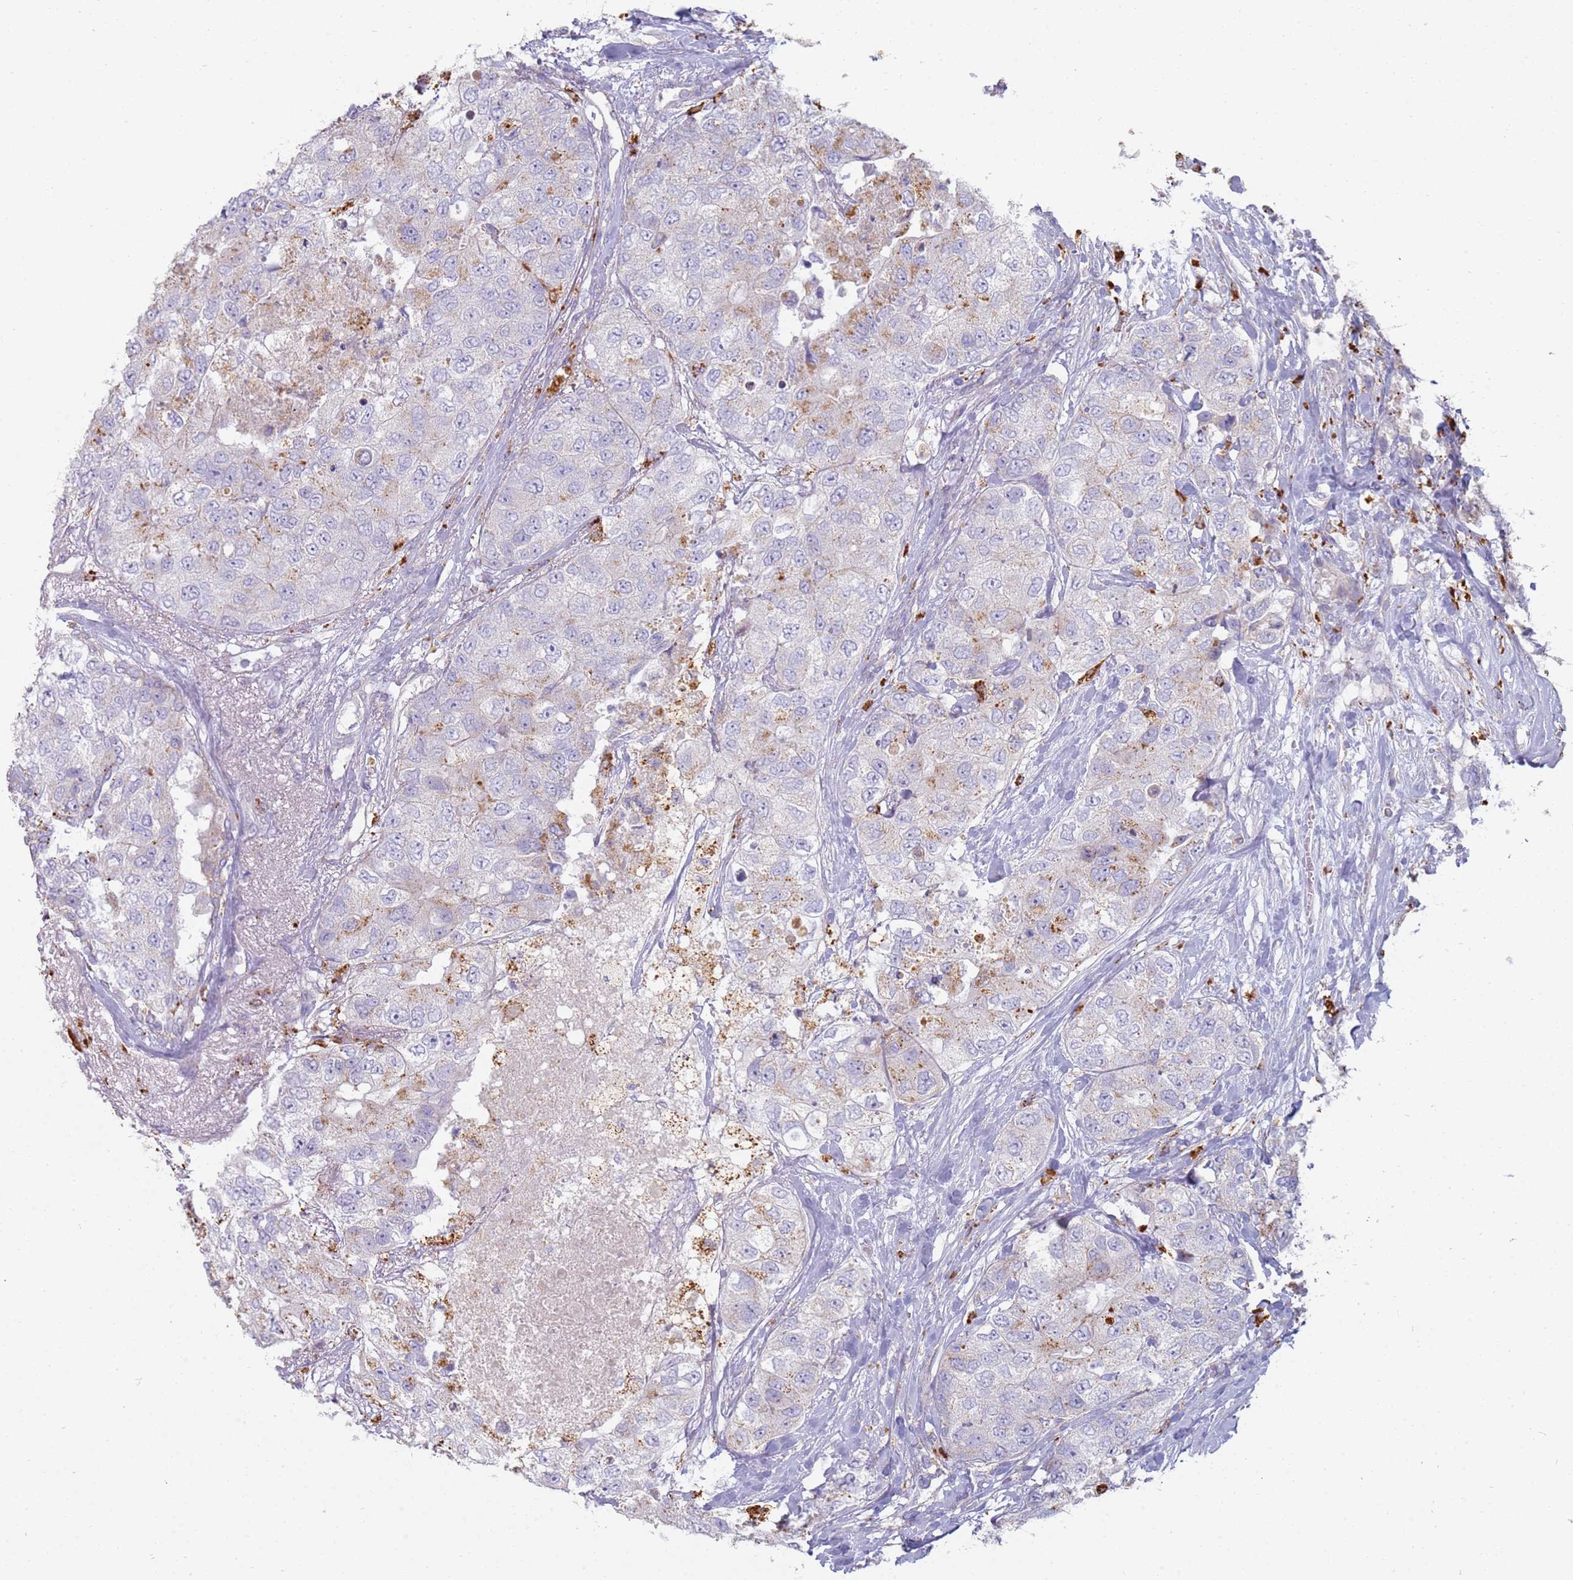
{"staining": {"intensity": "weak", "quantity": "<25%", "location": "cytoplasmic/membranous"}, "tissue": "breast cancer", "cell_type": "Tumor cells", "image_type": "cancer", "snomed": [{"axis": "morphology", "description": "Duct carcinoma"}, {"axis": "topography", "description": "Breast"}], "caption": "A photomicrograph of human breast intraductal carcinoma is negative for staining in tumor cells. (DAB IHC visualized using brightfield microscopy, high magnification).", "gene": "TMEM229B", "patient": {"sex": "female", "age": 62}}